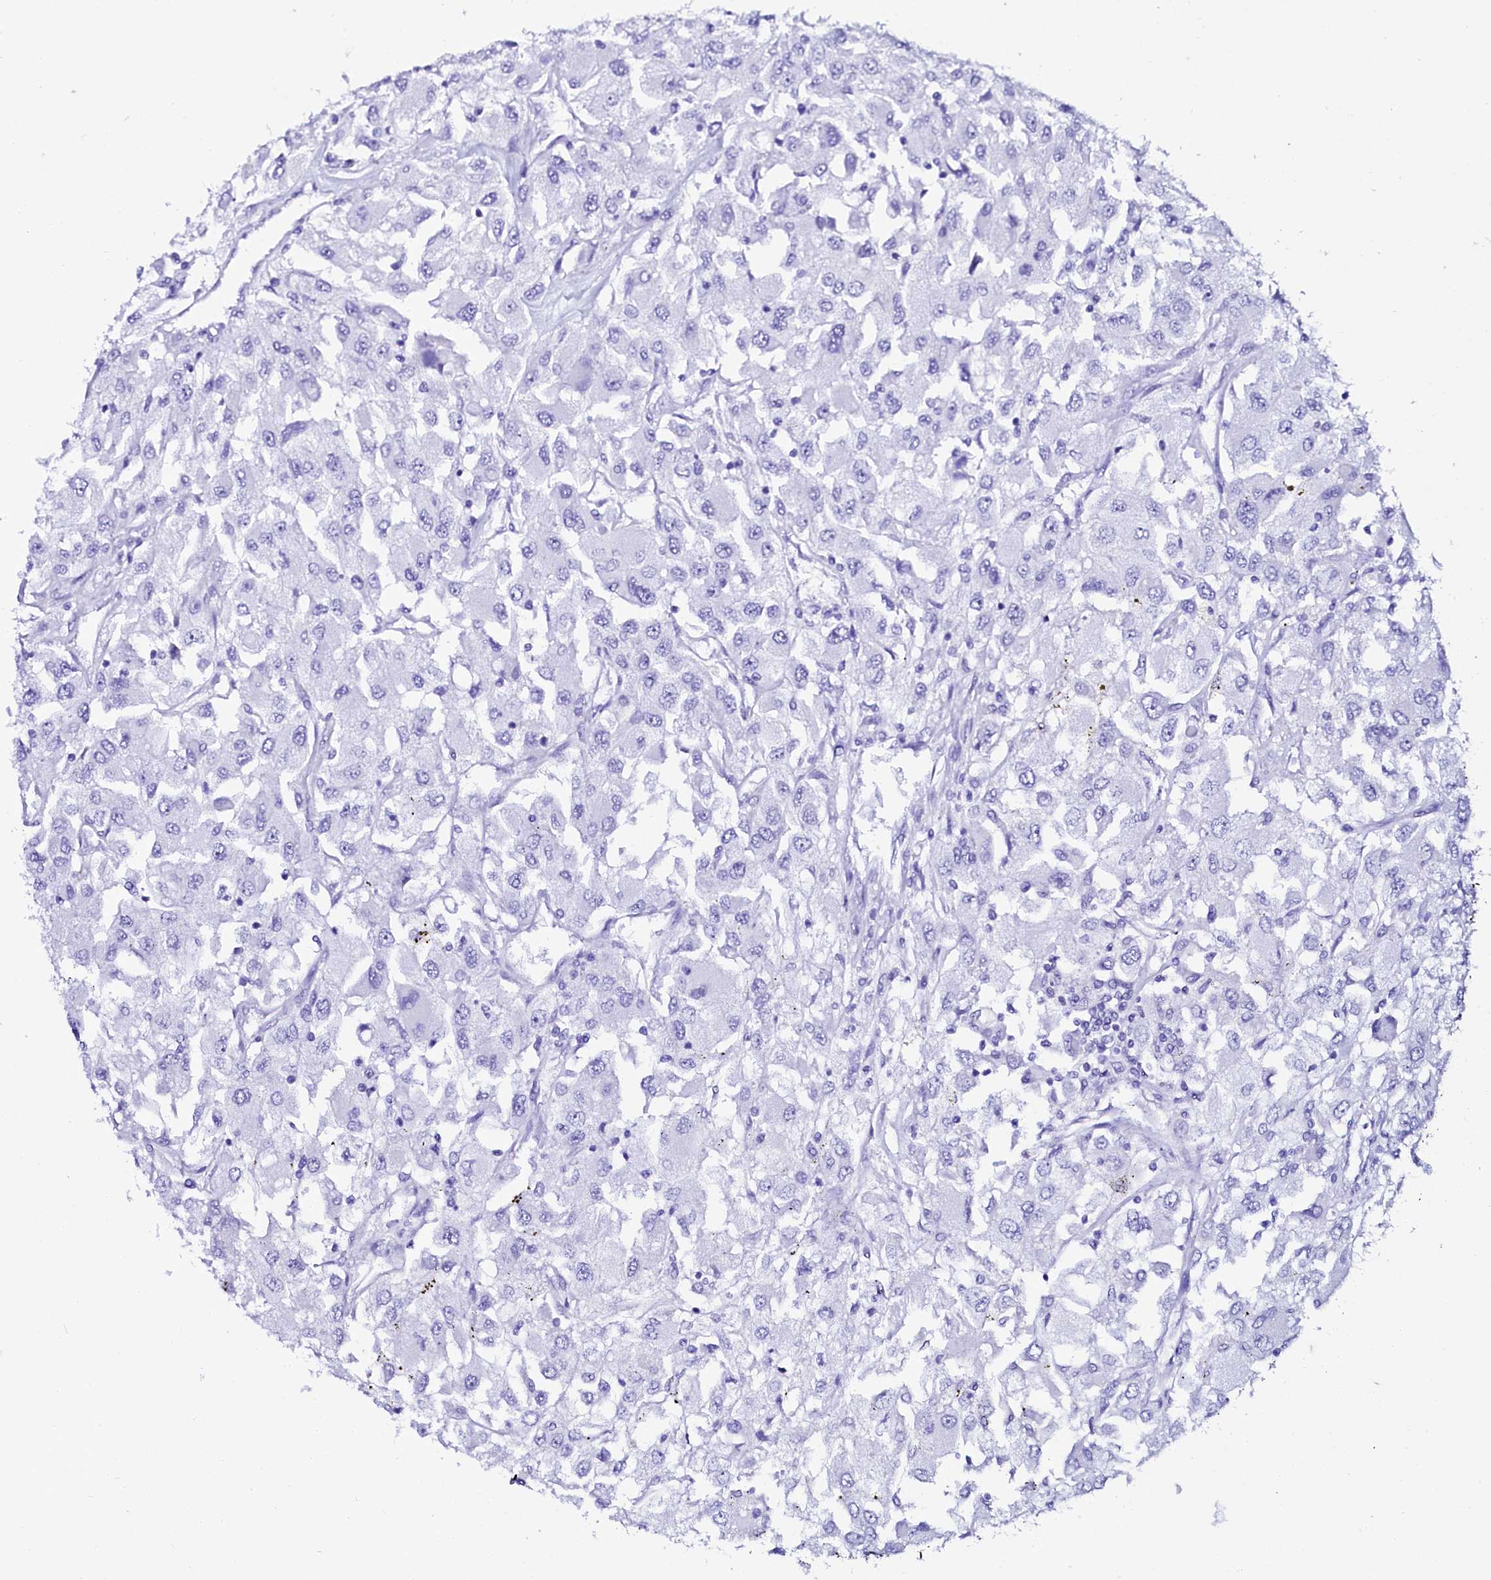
{"staining": {"intensity": "negative", "quantity": "none", "location": "none"}, "tissue": "renal cancer", "cell_type": "Tumor cells", "image_type": "cancer", "snomed": [{"axis": "morphology", "description": "Adenocarcinoma, NOS"}, {"axis": "topography", "description": "Kidney"}], "caption": "This is an IHC histopathology image of human adenocarcinoma (renal). There is no positivity in tumor cells.", "gene": "SORD", "patient": {"sex": "female", "age": 52}}